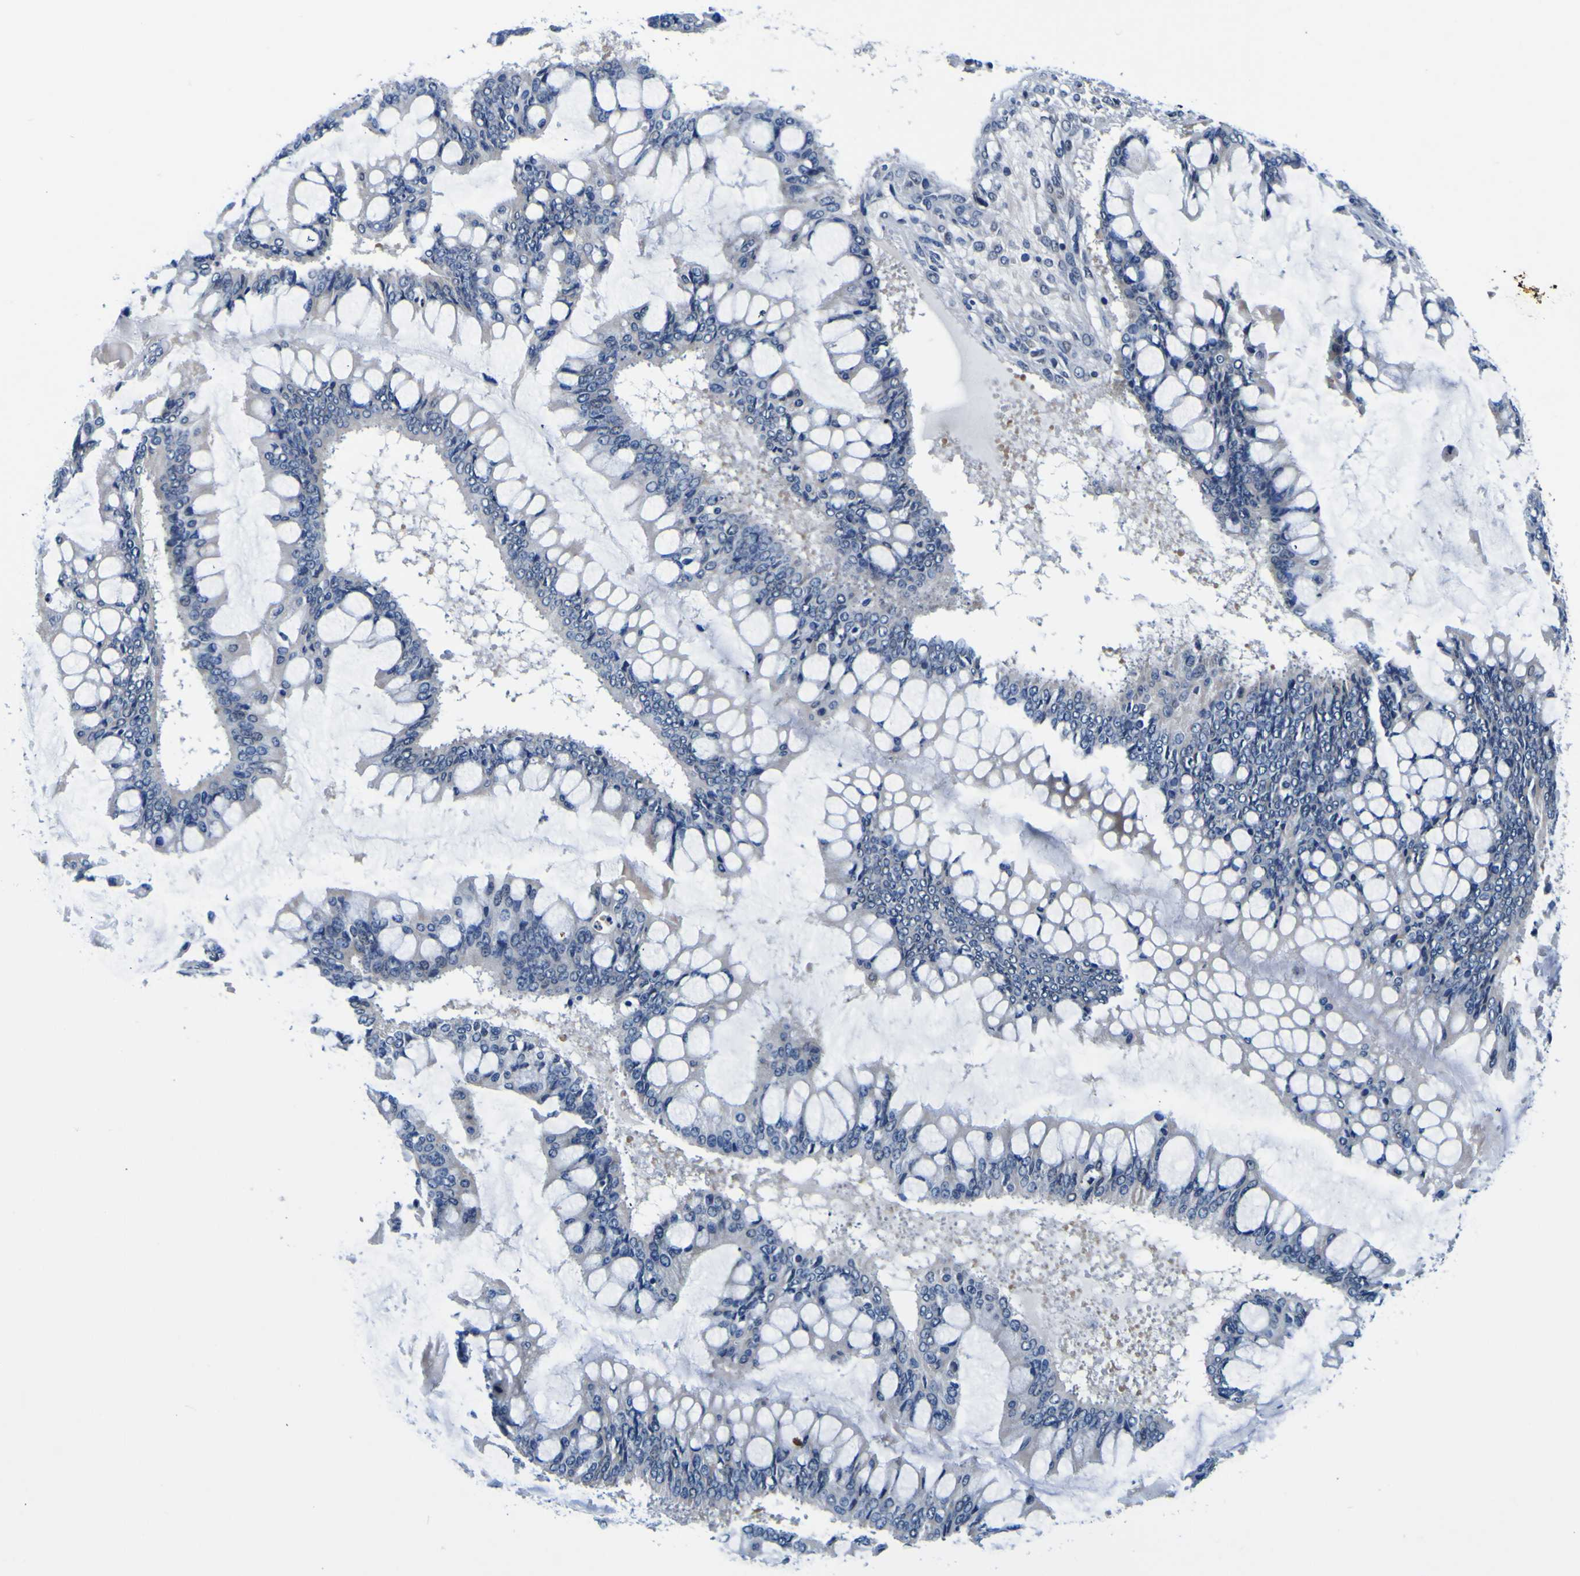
{"staining": {"intensity": "negative", "quantity": "none", "location": "none"}, "tissue": "ovarian cancer", "cell_type": "Tumor cells", "image_type": "cancer", "snomed": [{"axis": "morphology", "description": "Cystadenocarcinoma, mucinous, NOS"}, {"axis": "topography", "description": "Ovary"}], "caption": "There is no significant expression in tumor cells of ovarian mucinous cystadenocarcinoma.", "gene": "CUL4B", "patient": {"sex": "female", "age": 73}}